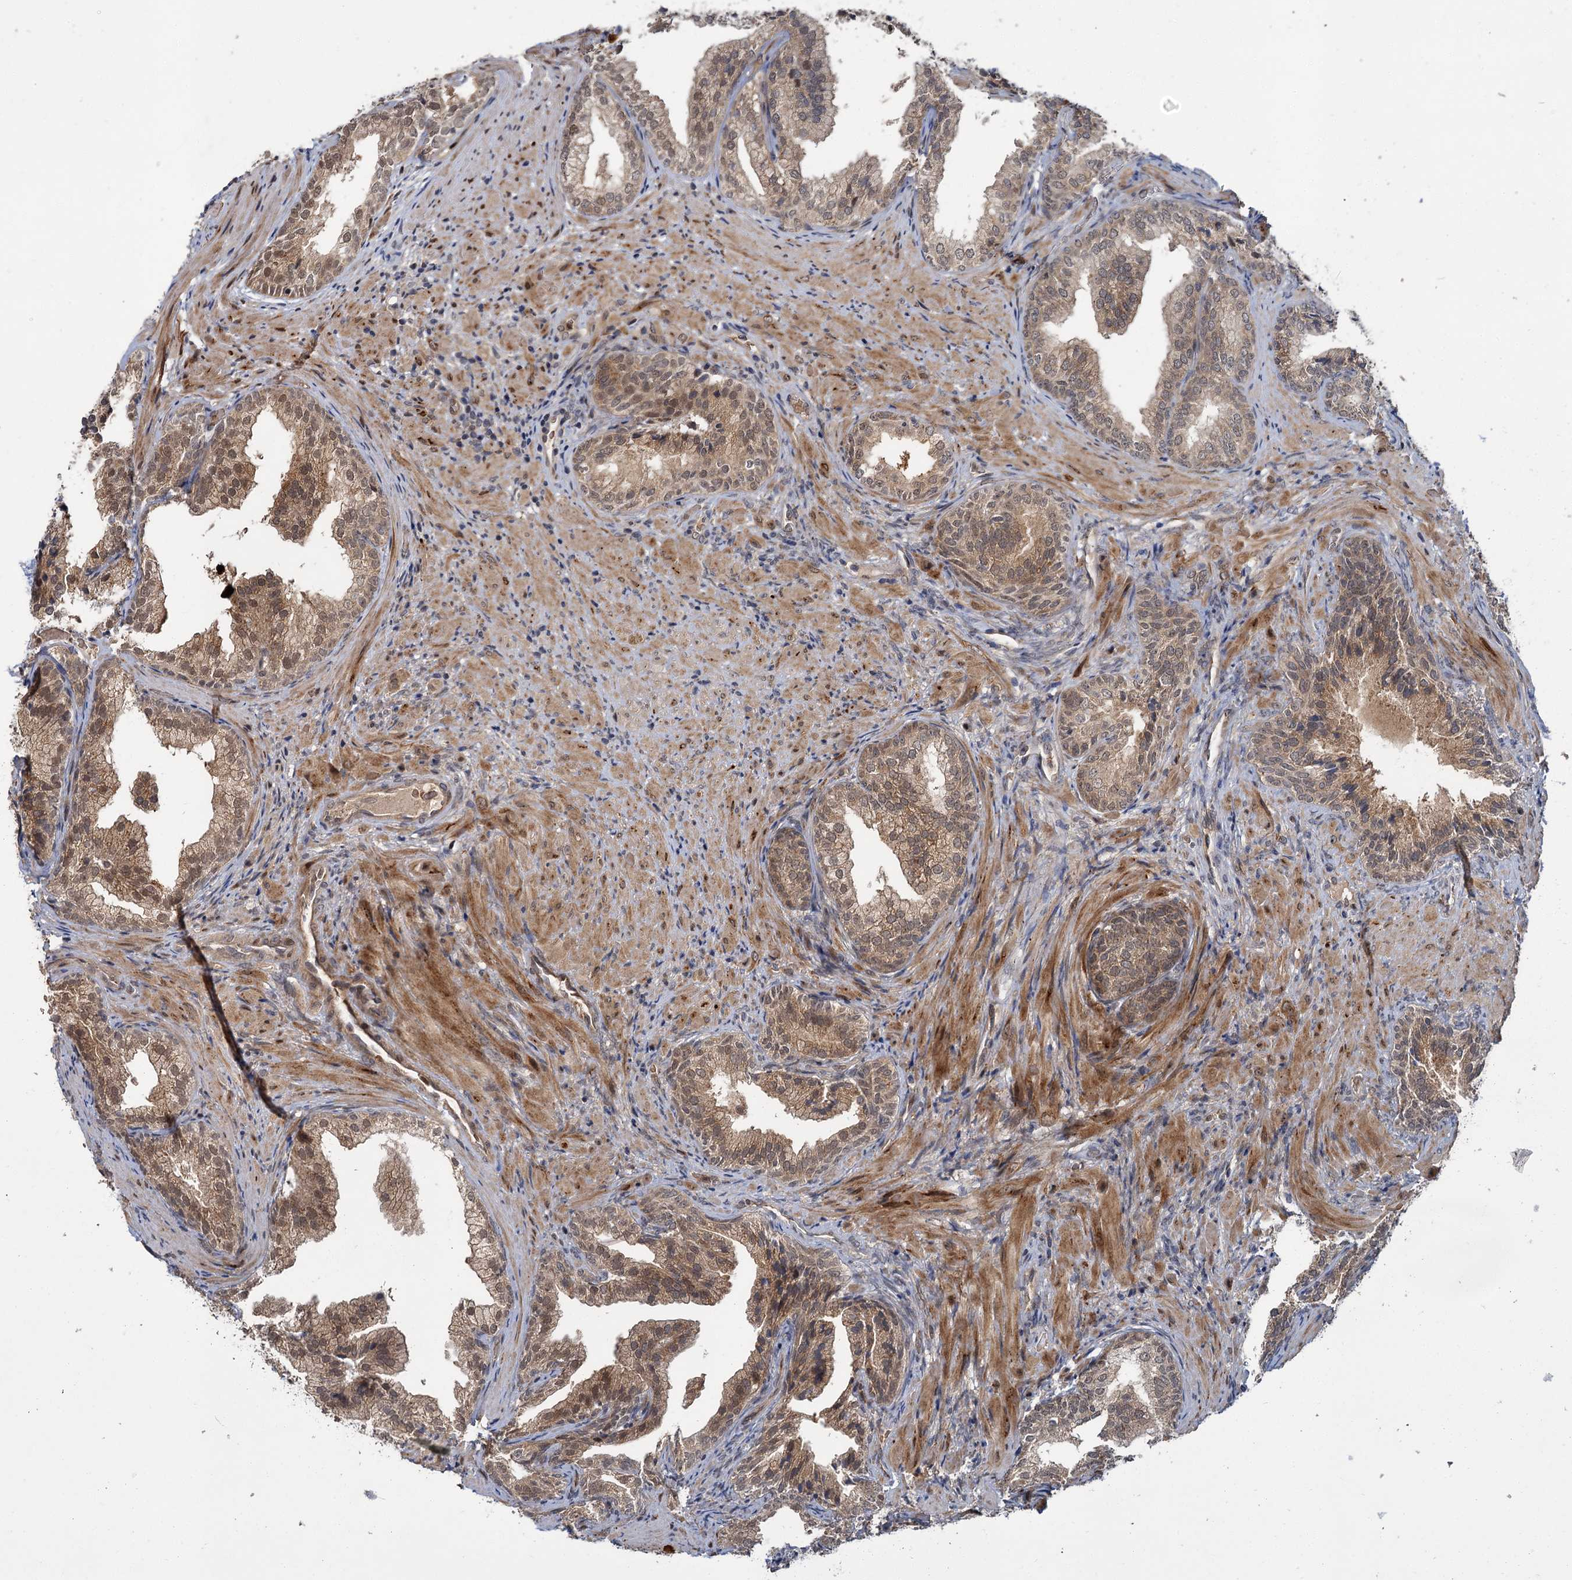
{"staining": {"intensity": "moderate", "quantity": ">75%", "location": "cytoplasmic/membranous,nuclear"}, "tissue": "prostate", "cell_type": "Glandular cells", "image_type": "normal", "snomed": [{"axis": "morphology", "description": "Normal tissue, NOS"}, {"axis": "topography", "description": "Prostate"}], "caption": "Immunohistochemical staining of unremarkable human prostate displays moderate cytoplasmic/membranous,nuclear protein expression in about >75% of glandular cells. (Brightfield microscopy of DAB IHC at high magnification).", "gene": "APBA2", "patient": {"sex": "male", "age": 76}}